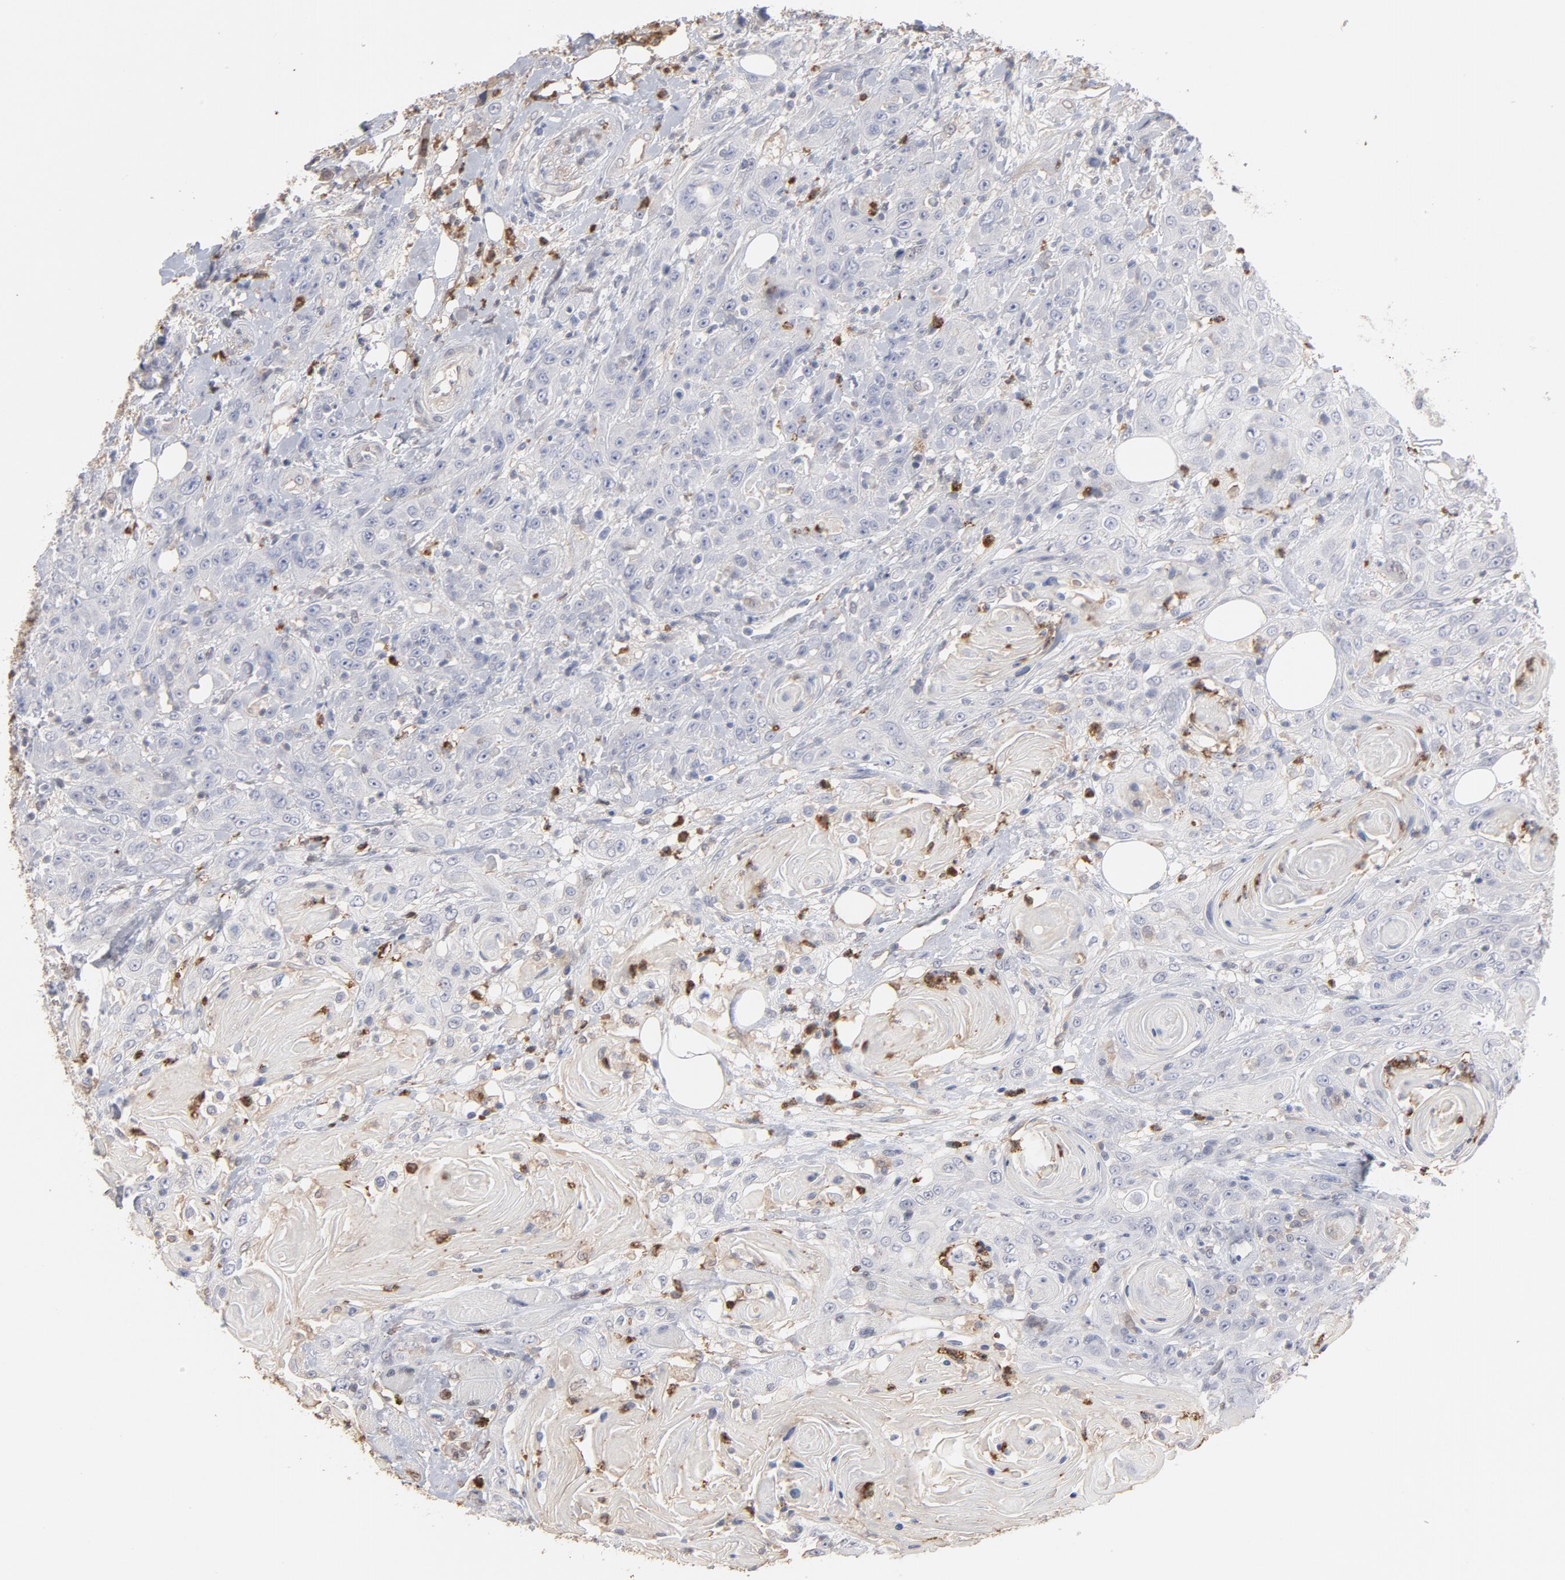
{"staining": {"intensity": "negative", "quantity": "none", "location": "none"}, "tissue": "head and neck cancer", "cell_type": "Tumor cells", "image_type": "cancer", "snomed": [{"axis": "morphology", "description": "Squamous cell carcinoma, NOS"}, {"axis": "topography", "description": "Head-Neck"}], "caption": "Histopathology image shows no protein staining in tumor cells of head and neck cancer tissue.", "gene": "PNMA1", "patient": {"sex": "female", "age": 84}}